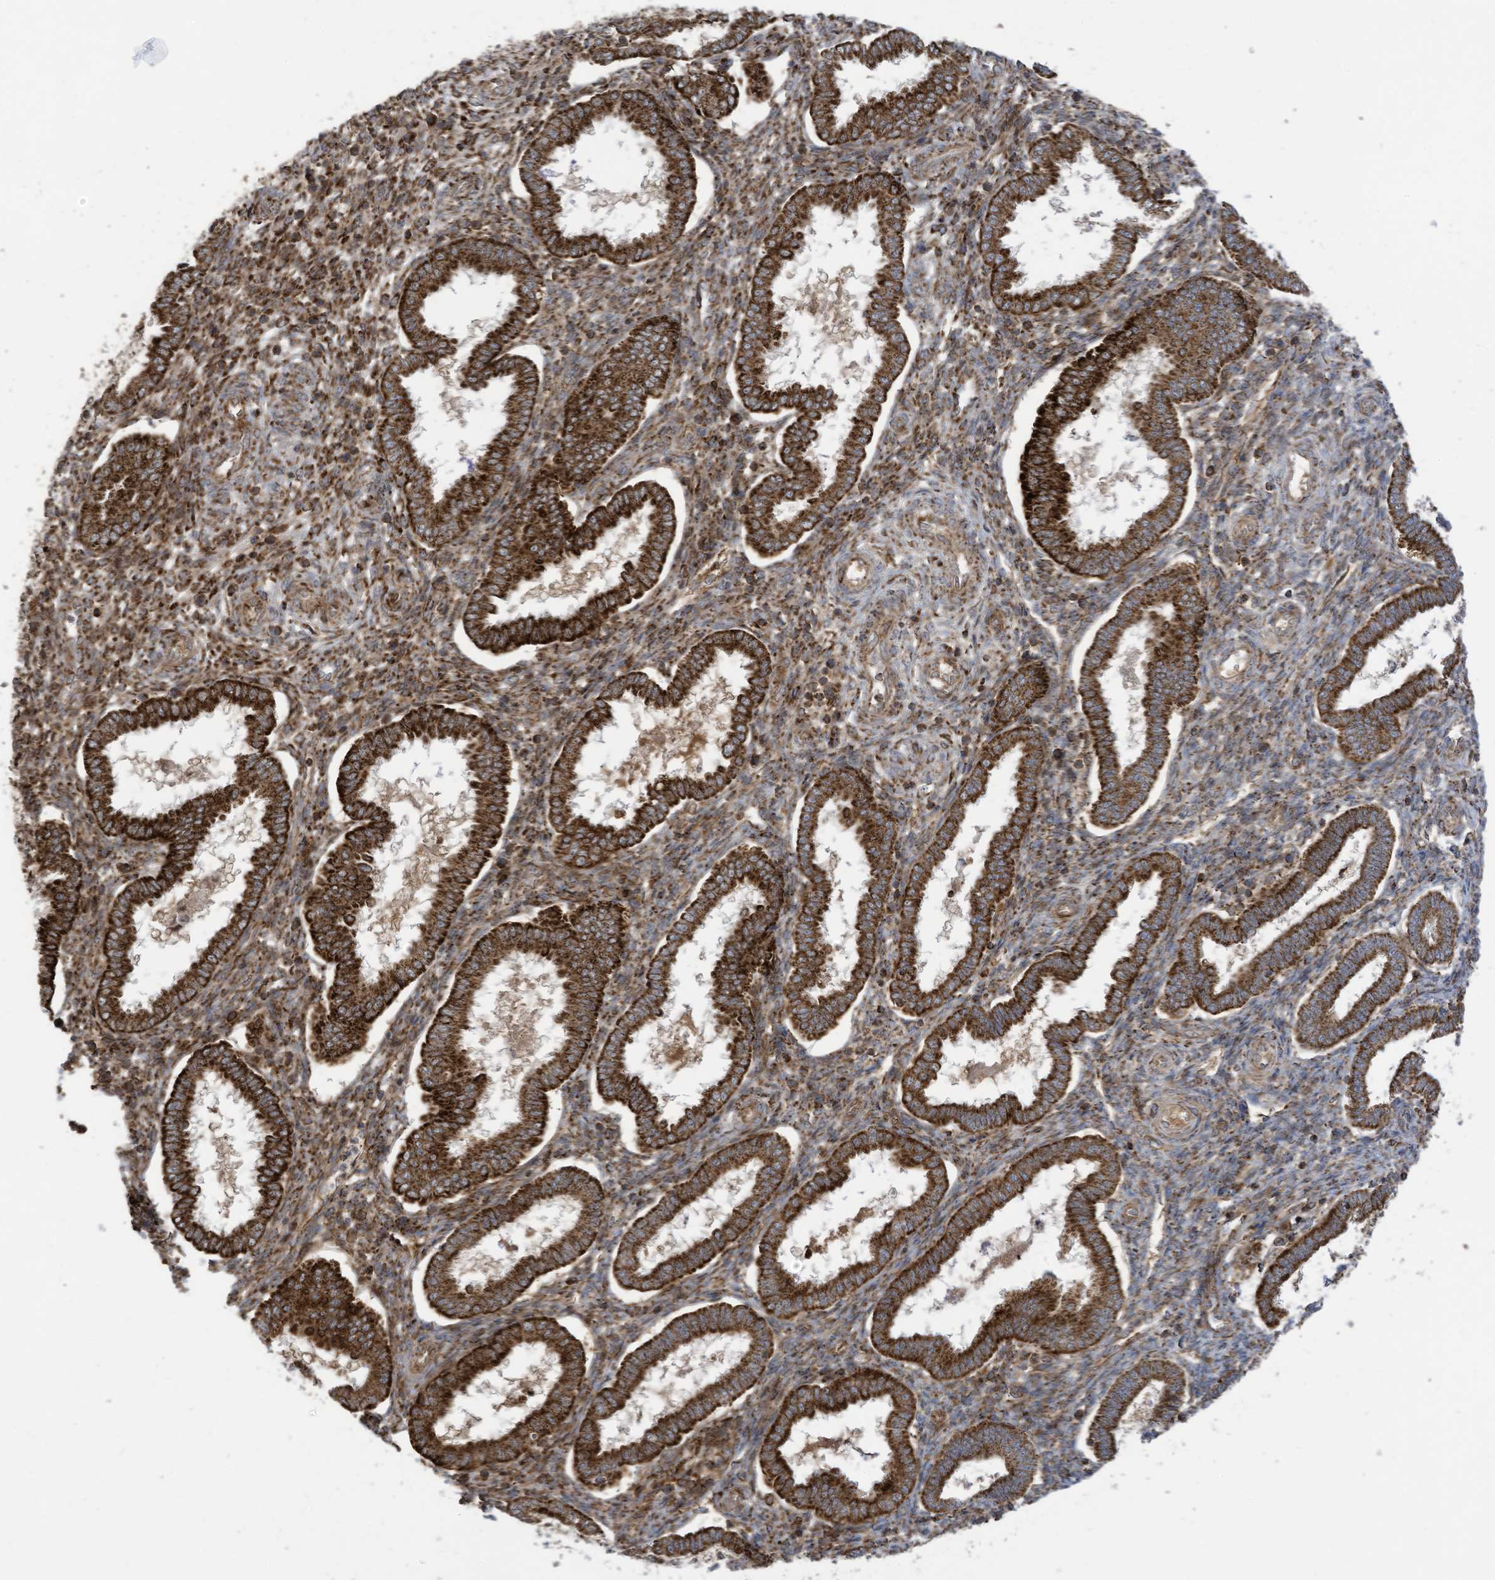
{"staining": {"intensity": "strong", "quantity": ">75%", "location": "cytoplasmic/membranous"}, "tissue": "endometrium", "cell_type": "Cells in endometrial stroma", "image_type": "normal", "snomed": [{"axis": "morphology", "description": "Normal tissue, NOS"}, {"axis": "topography", "description": "Endometrium"}], "caption": "Immunohistochemical staining of benign endometrium demonstrates >75% levels of strong cytoplasmic/membranous protein staining in about >75% of cells in endometrial stroma. The staining was performed using DAB (3,3'-diaminobenzidine), with brown indicating positive protein expression. Nuclei are stained blue with hematoxylin.", "gene": "COX10", "patient": {"sex": "female", "age": 24}}